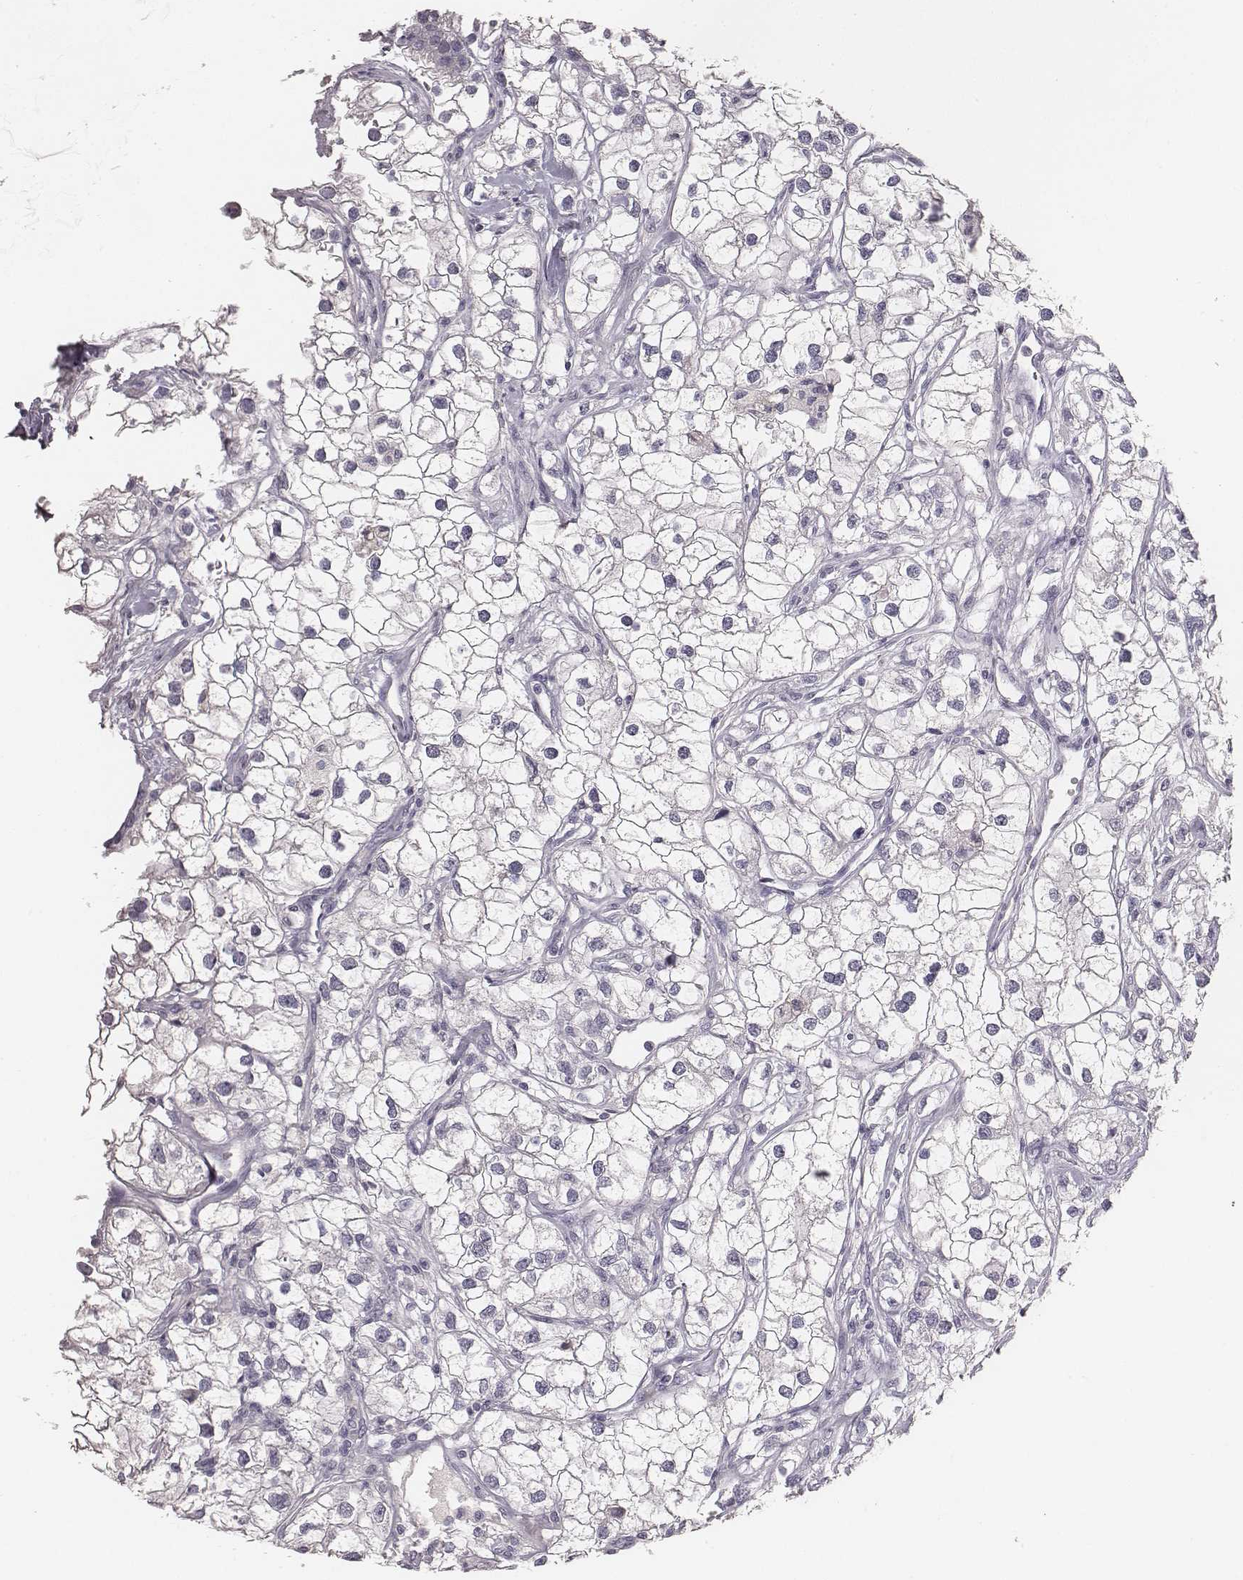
{"staining": {"intensity": "negative", "quantity": "none", "location": "none"}, "tissue": "renal cancer", "cell_type": "Tumor cells", "image_type": "cancer", "snomed": [{"axis": "morphology", "description": "Adenocarcinoma, NOS"}, {"axis": "topography", "description": "Kidney"}], "caption": "Tumor cells are negative for brown protein staining in renal cancer.", "gene": "MYH6", "patient": {"sex": "male", "age": 59}}